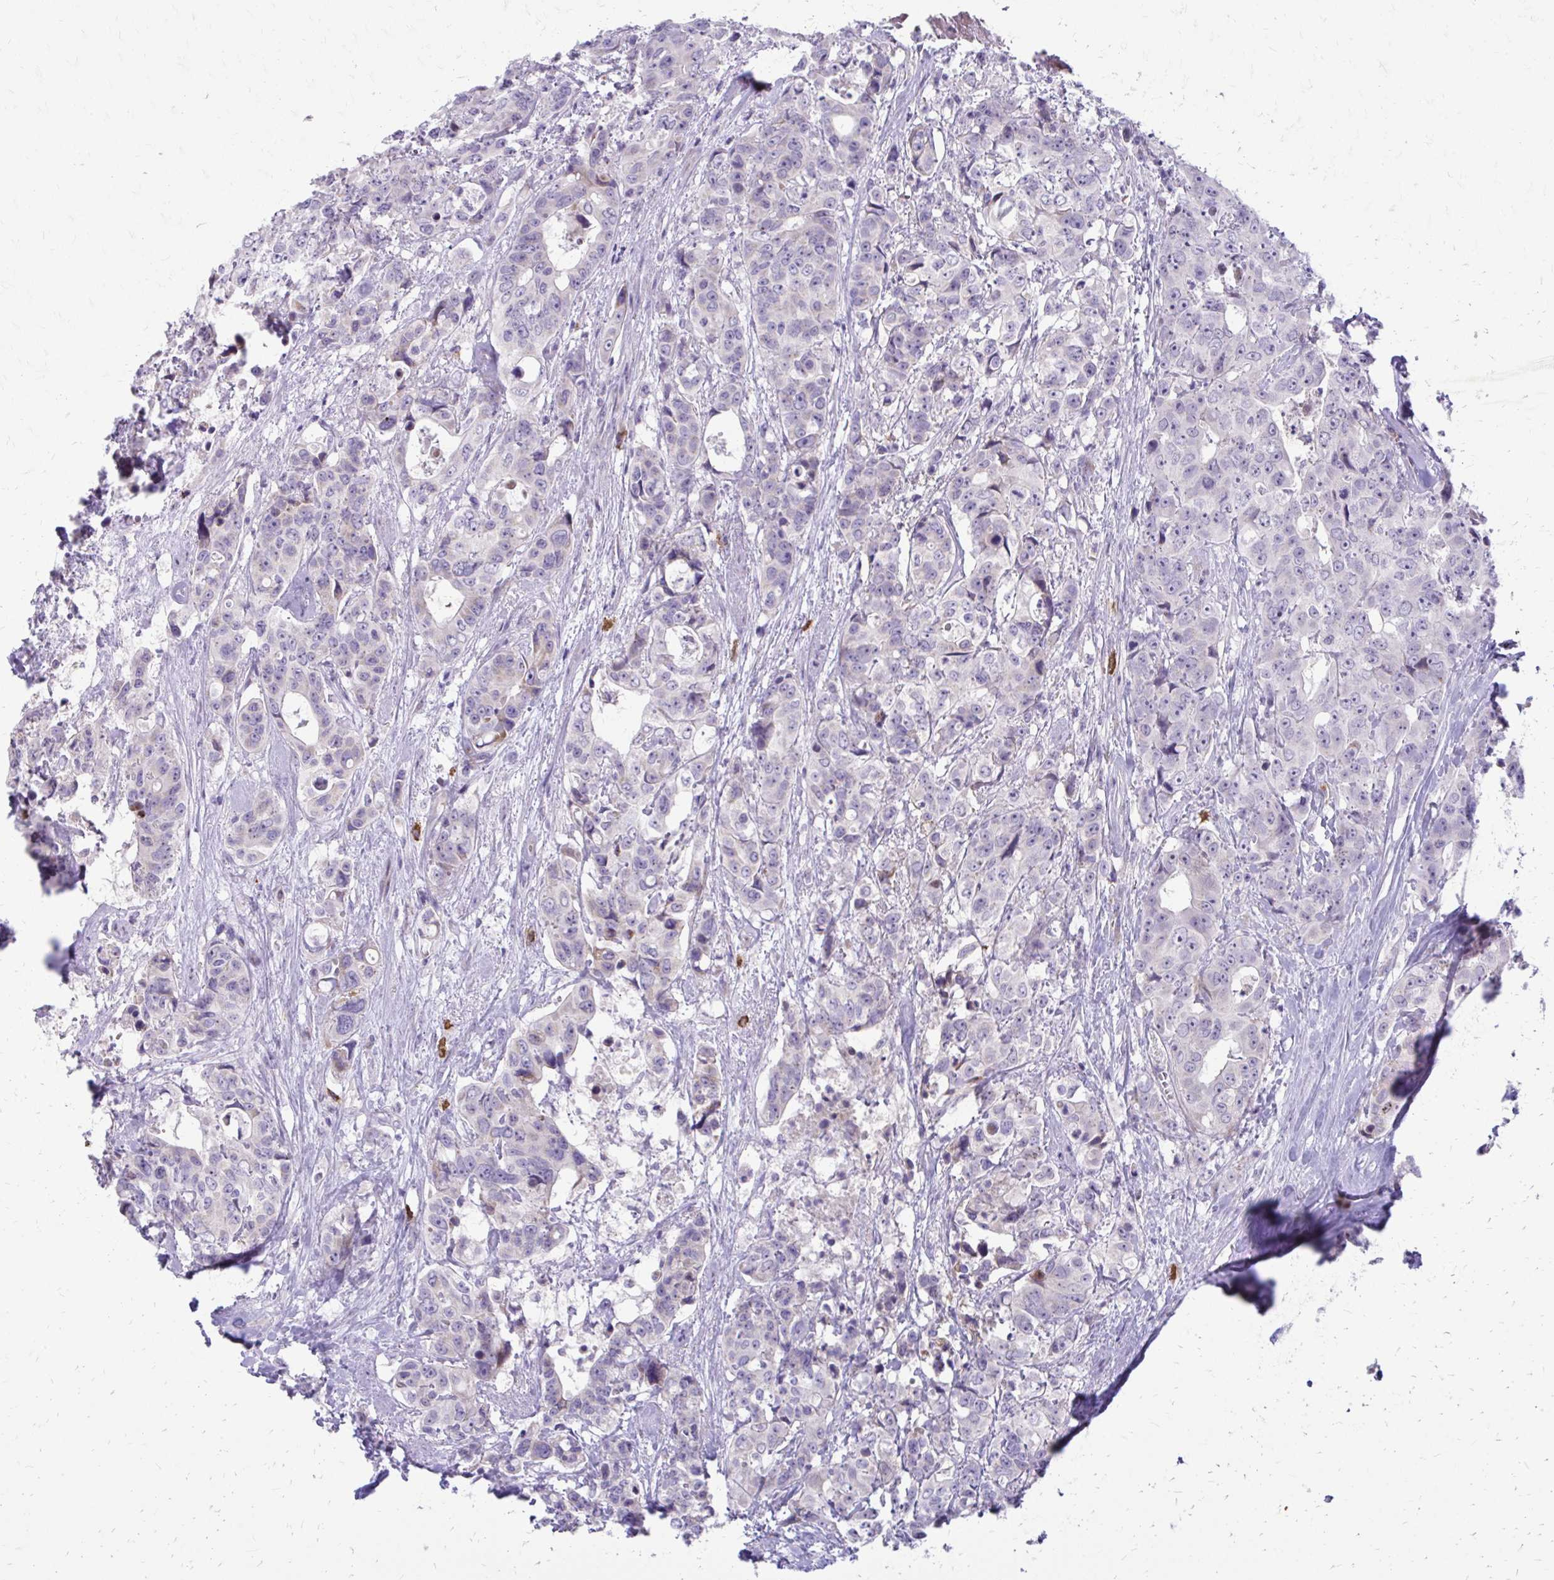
{"staining": {"intensity": "negative", "quantity": "none", "location": "none"}, "tissue": "colorectal cancer", "cell_type": "Tumor cells", "image_type": "cancer", "snomed": [{"axis": "morphology", "description": "Adenocarcinoma, NOS"}, {"axis": "topography", "description": "Rectum"}], "caption": "The image exhibits no significant staining in tumor cells of colorectal adenocarcinoma.", "gene": "FUNDC2", "patient": {"sex": "female", "age": 62}}